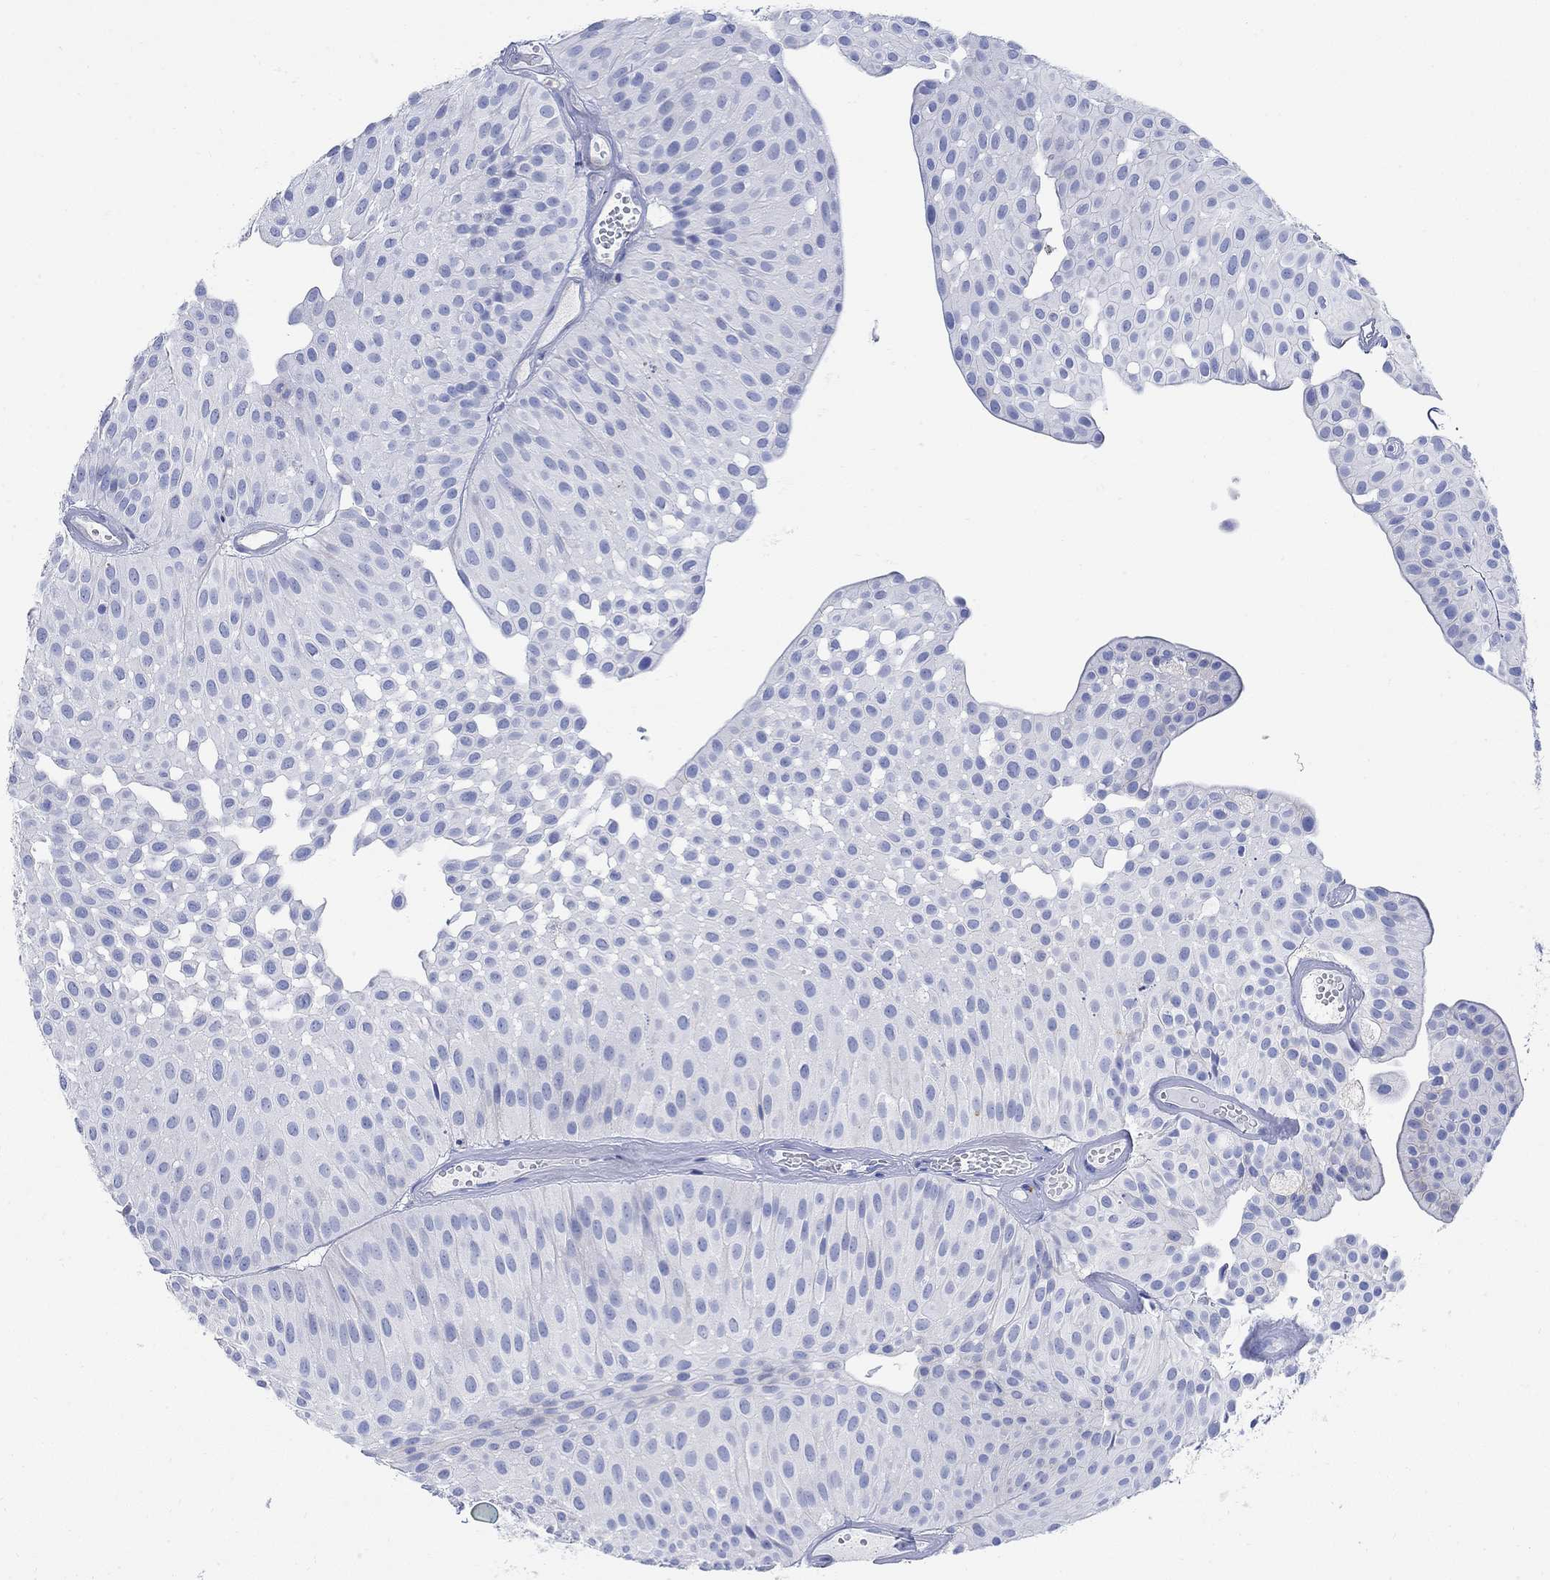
{"staining": {"intensity": "negative", "quantity": "none", "location": "none"}, "tissue": "urothelial cancer", "cell_type": "Tumor cells", "image_type": "cancer", "snomed": [{"axis": "morphology", "description": "Urothelial carcinoma, Low grade"}, {"axis": "topography", "description": "Urinary bladder"}], "caption": "Tumor cells show no significant staining in urothelial cancer. (DAB immunohistochemistry with hematoxylin counter stain).", "gene": "MYL1", "patient": {"sex": "male", "age": 64}}